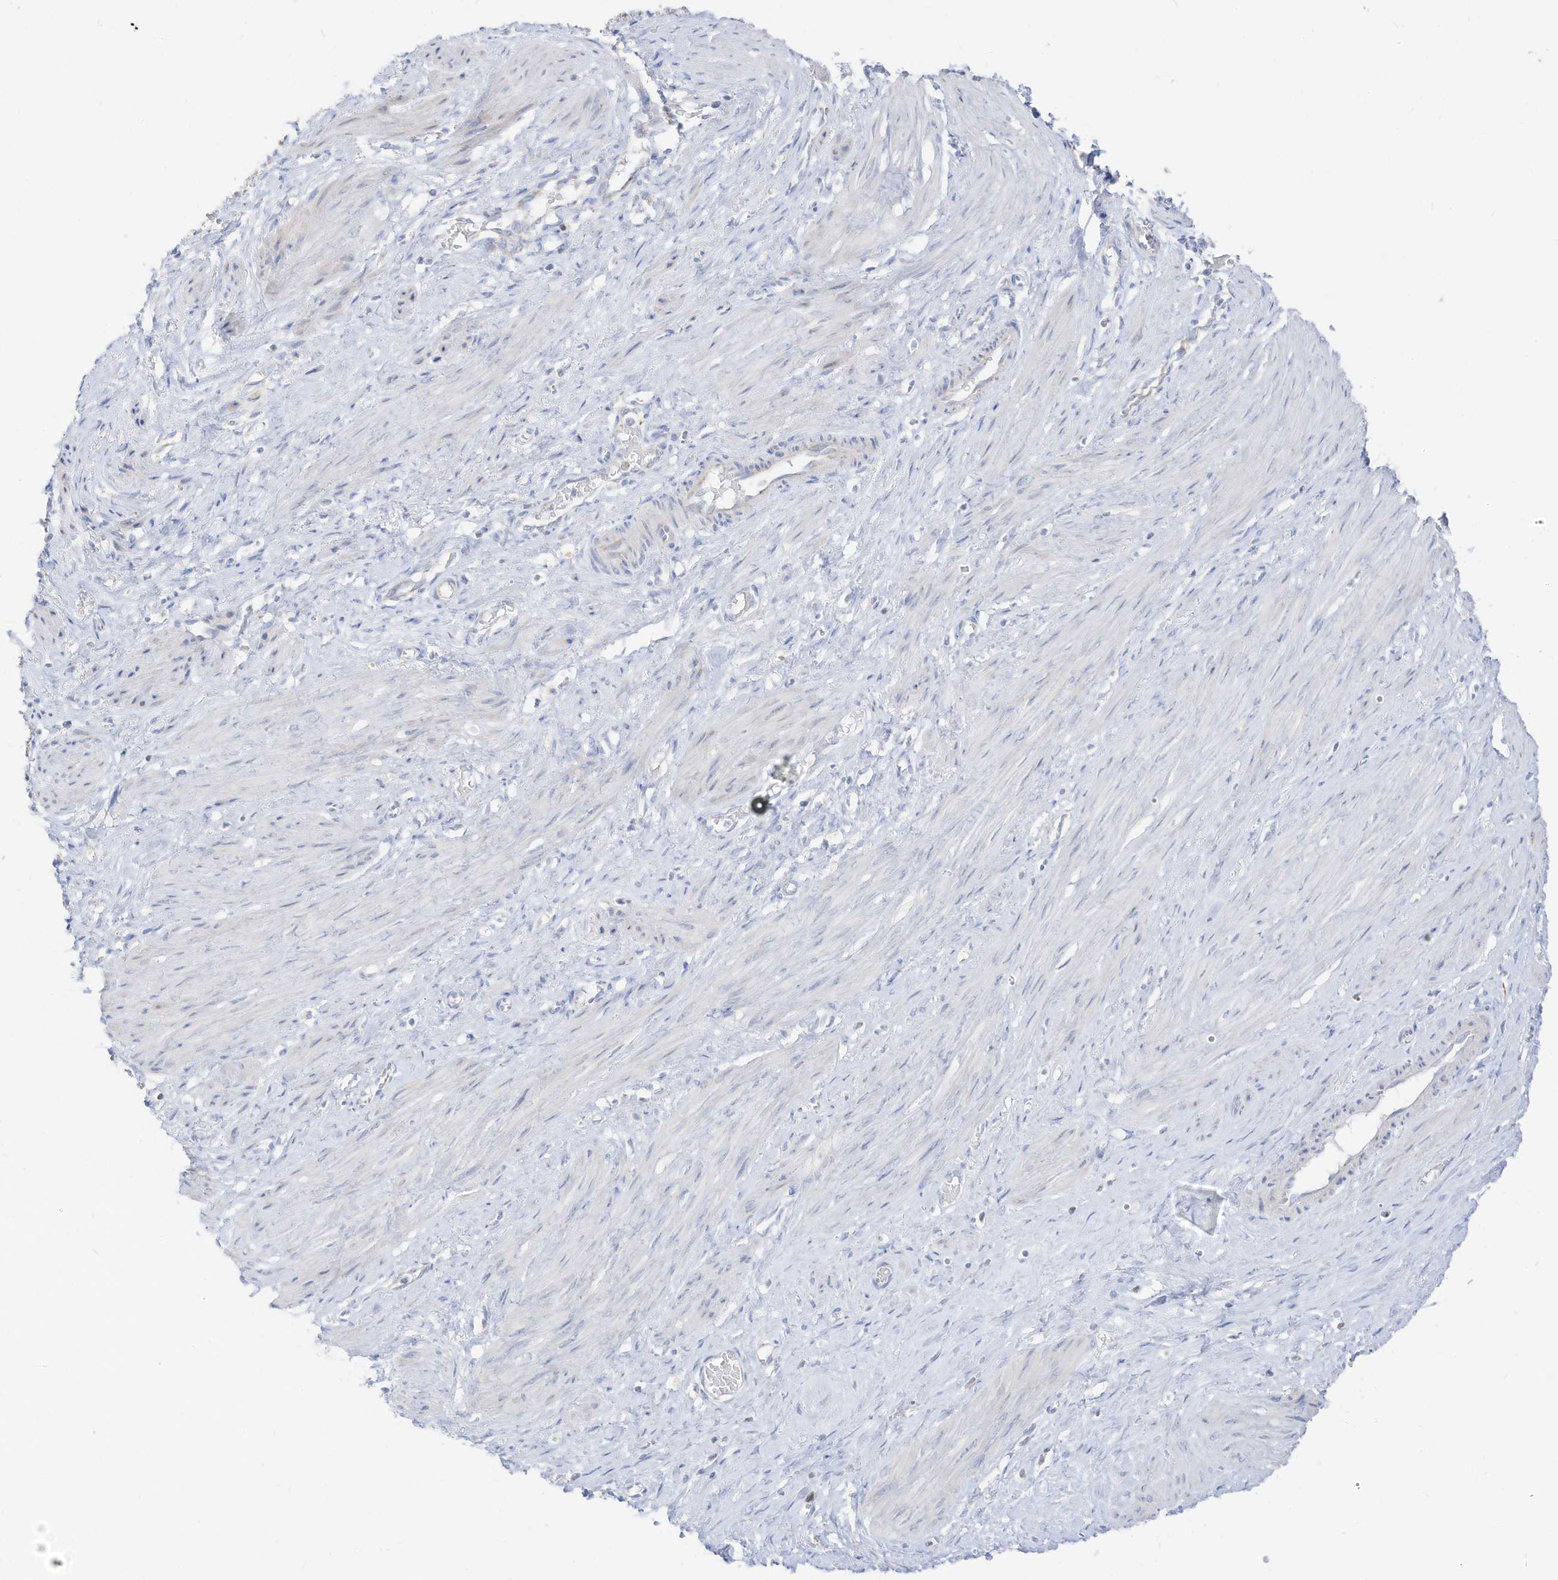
{"staining": {"intensity": "negative", "quantity": "none", "location": "none"}, "tissue": "smooth muscle", "cell_type": "Smooth muscle cells", "image_type": "normal", "snomed": [{"axis": "morphology", "description": "Normal tissue, NOS"}, {"axis": "topography", "description": "Endometrium"}], "caption": "This is an IHC image of normal smooth muscle. There is no expression in smooth muscle cells.", "gene": "ETHE1", "patient": {"sex": "female", "age": 33}}